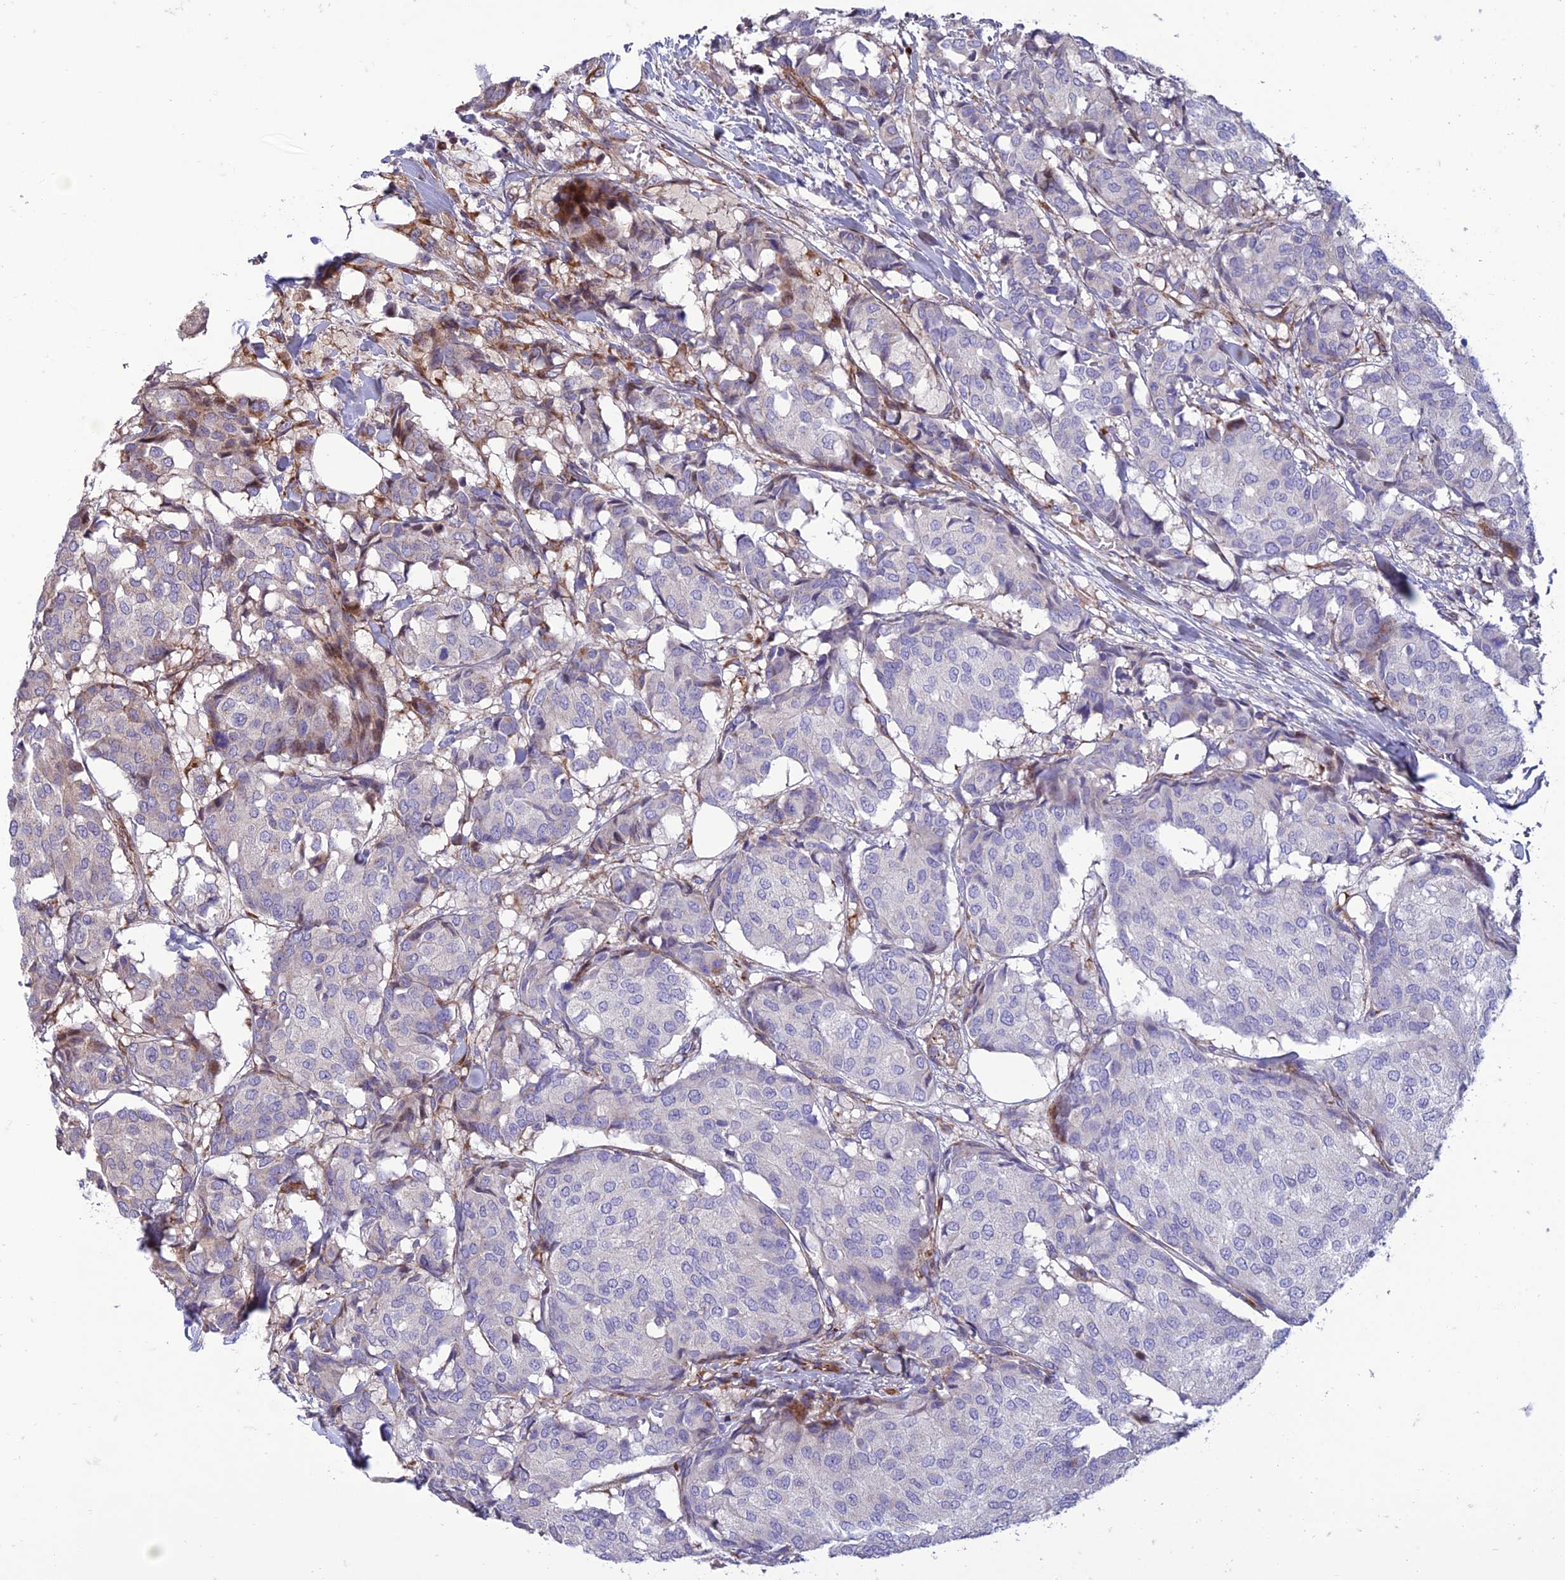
{"staining": {"intensity": "negative", "quantity": "none", "location": "none"}, "tissue": "breast cancer", "cell_type": "Tumor cells", "image_type": "cancer", "snomed": [{"axis": "morphology", "description": "Duct carcinoma"}, {"axis": "topography", "description": "Breast"}], "caption": "There is no significant staining in tumor cells of breast cancer (invasive ductal carcinoma).", "gene": "SEL1L3", "patient": {"sex": "female", "age": 75}}